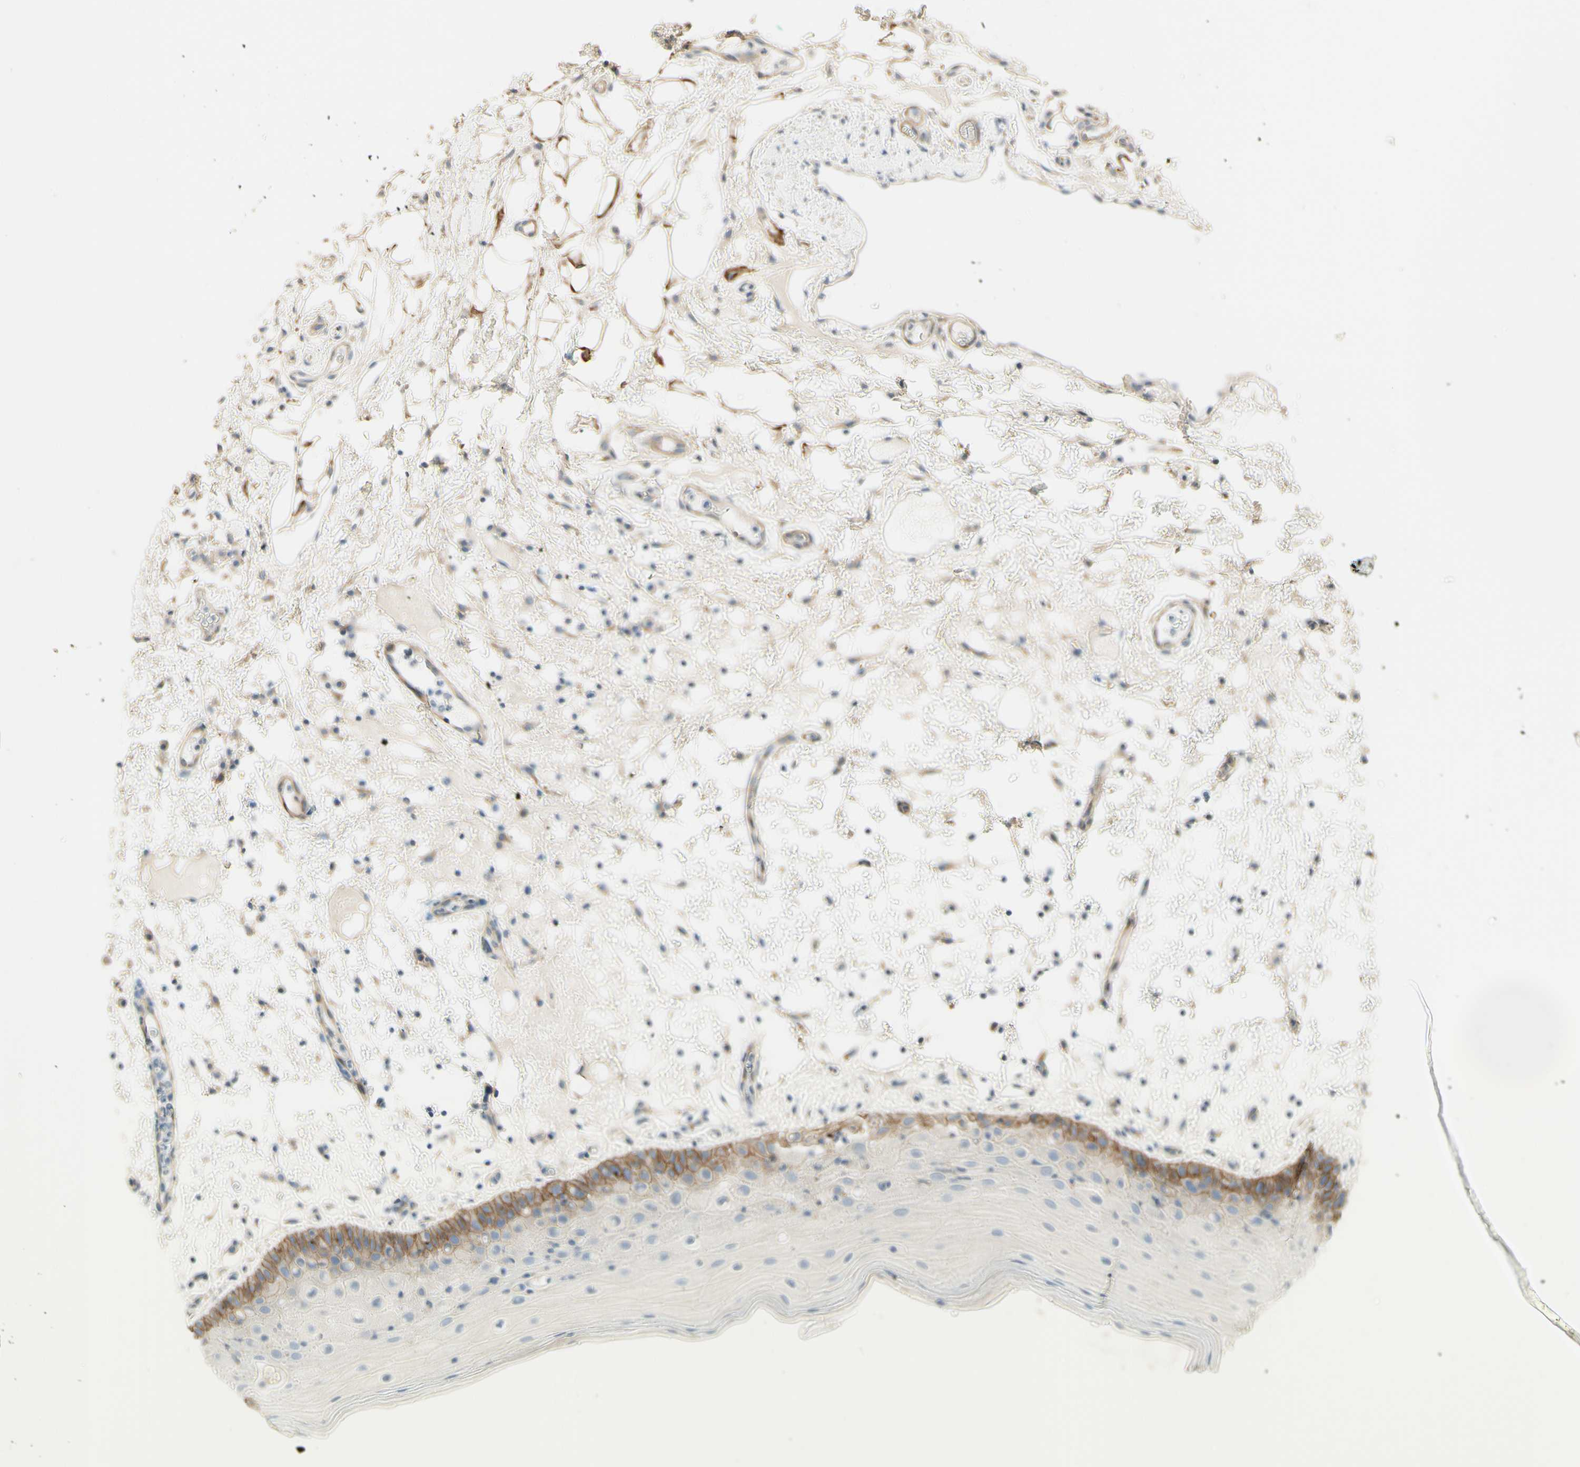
{"staining": {"intensity": "moderate", "quantity": "<25%", "location": "cytoplasmic/membranous"}, "tissue": "oral mucosa", "cell_type": "Squamous epithelial cells", "image_type": "normal", "snomed": [{"axis": "morphology", "description": "Normal tissue, NOS"}, {"axis": "morphology", "description": "Squamous cell carcinoma, NOS"}, {"axis": "topography", "description": "Skeletal muscle"}, {"axis": "topography", "description": "Oral tissue"}], "caption": "Protein expression analysis of unremarkable oral mucosa displays moderate cytoplasmic/membranous positivity in approximately <25% of squamous epithelial cells. (DAB = brown stain, brightfield microscopy at high magnification).", "gene": "RNF149", "patient": {"sex": "male", "age": 71}}